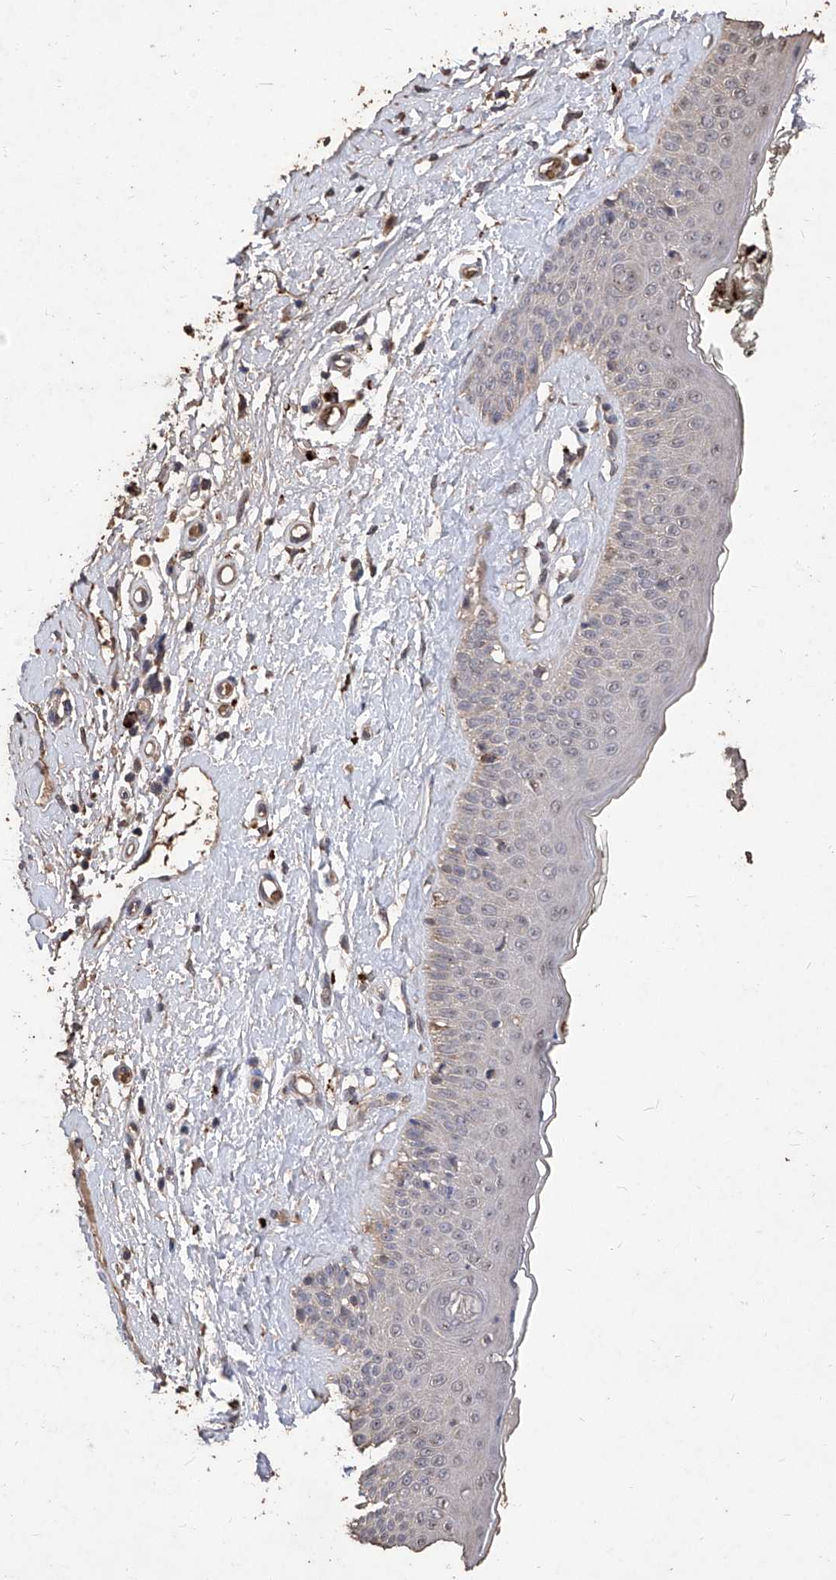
{"staining": {"intensity": "negative", "quantity": "none", "location": "none"}, "tissue": "skin cancer", "cell_type": "Tumor cells", "image_type": "cancer", "snomed": [{"axis": "morphology", "description": "Basal cell carcinoma"}, {"axis": "topography", "description": "Skin"}], "caption": "DAB (3,3'-diaminobenzidine) immunohistochemical staining of human skin cancer reveals no significant positivity in tumor cells.", "gene": "EML1", "patient": {"sex": "female", "age": 84}}